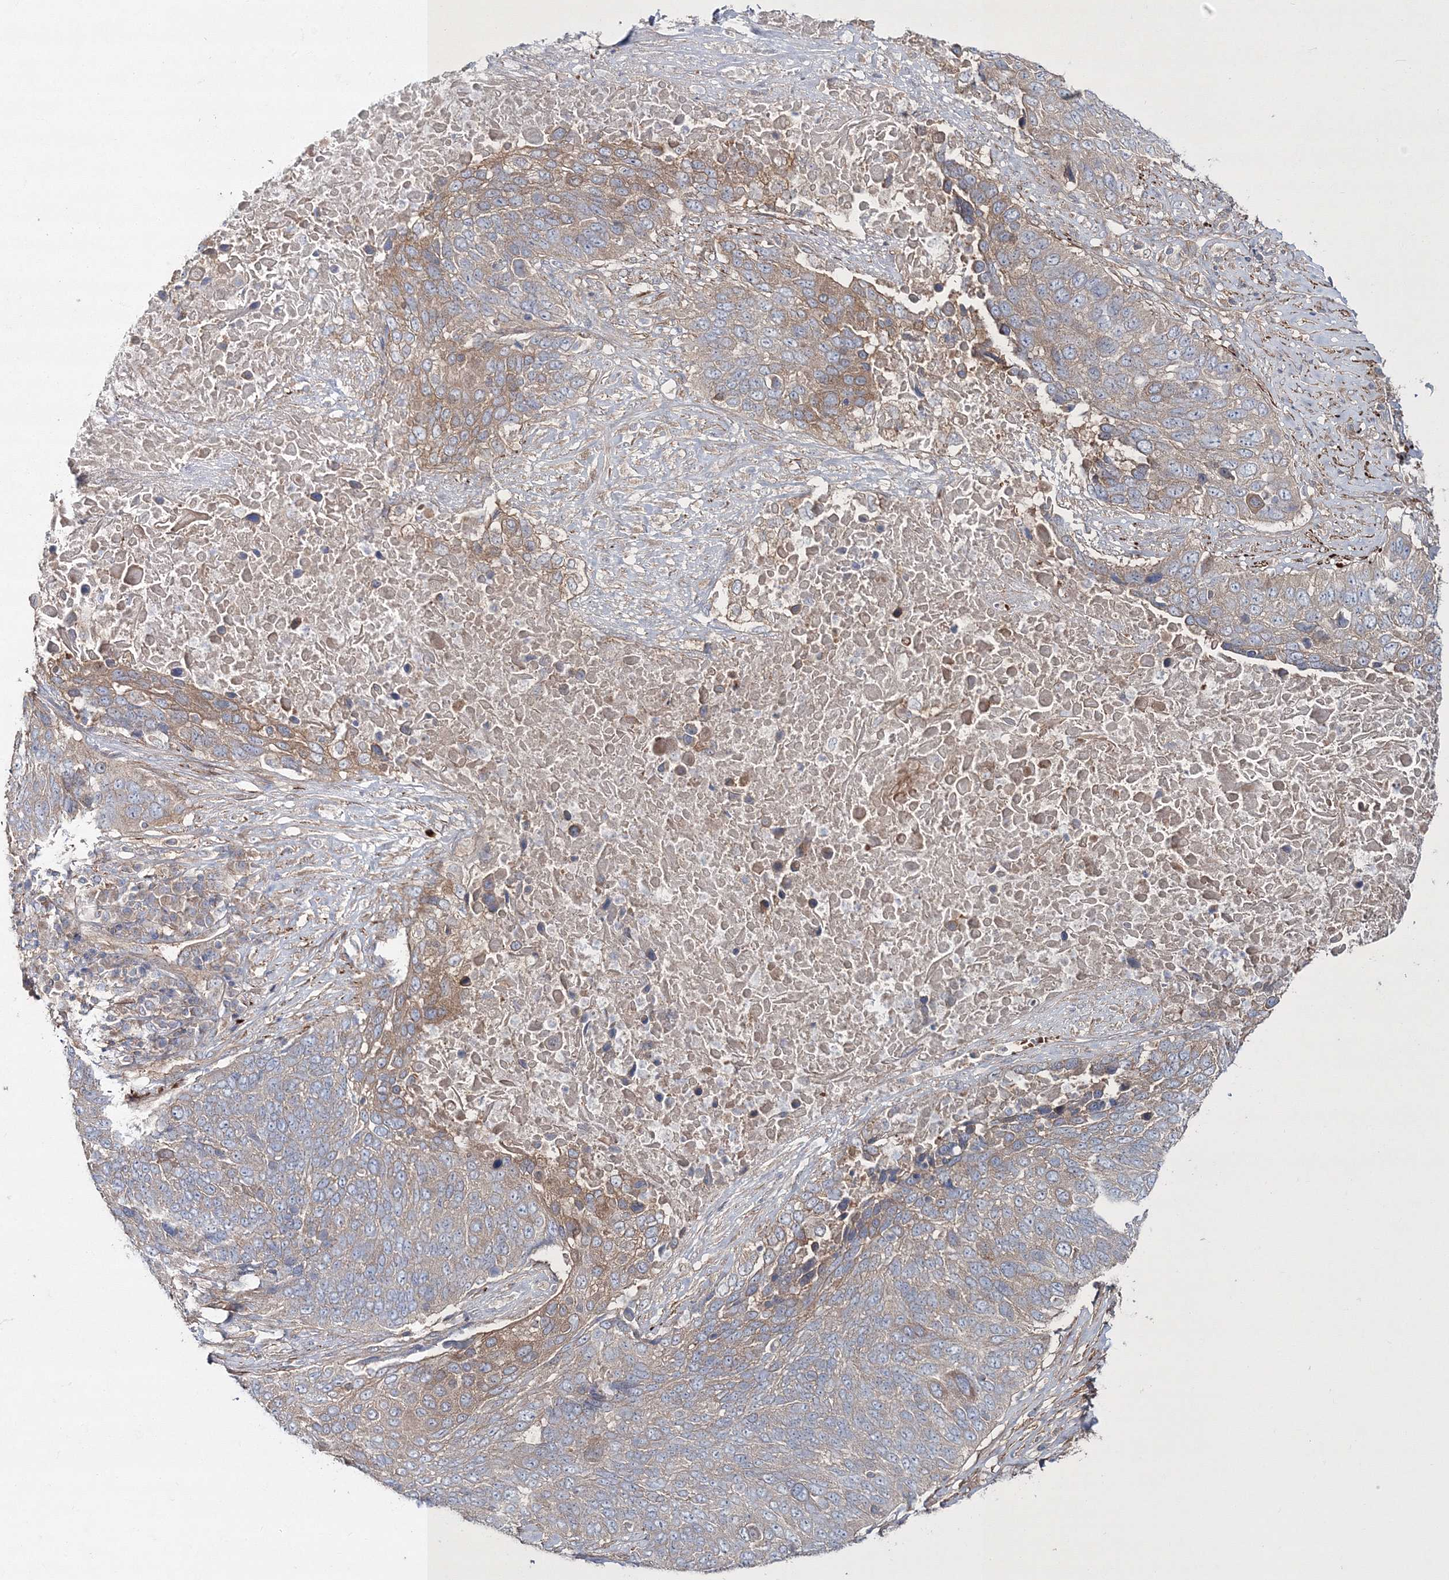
{"staining": {"intensity": "moderate", "quantity": "<25%", "location": "cytoplasmic/membranous"}, "tissue": "lung cancer", "cell_type": "Tumor cells", "image_type": "cancer", "snomed": [{"axis": "morphology", "description": "Squamous cell carcinoma, NOS"}, {"axis": "topography", "description": "Lung"}], "caption": "A brown stain shows moderate cytoplasmic/membranous staining of a protein in human lung cancer tumor cells.", "gene": "ZSWIM6", "patient": {"sex": "male", "age": 66}}